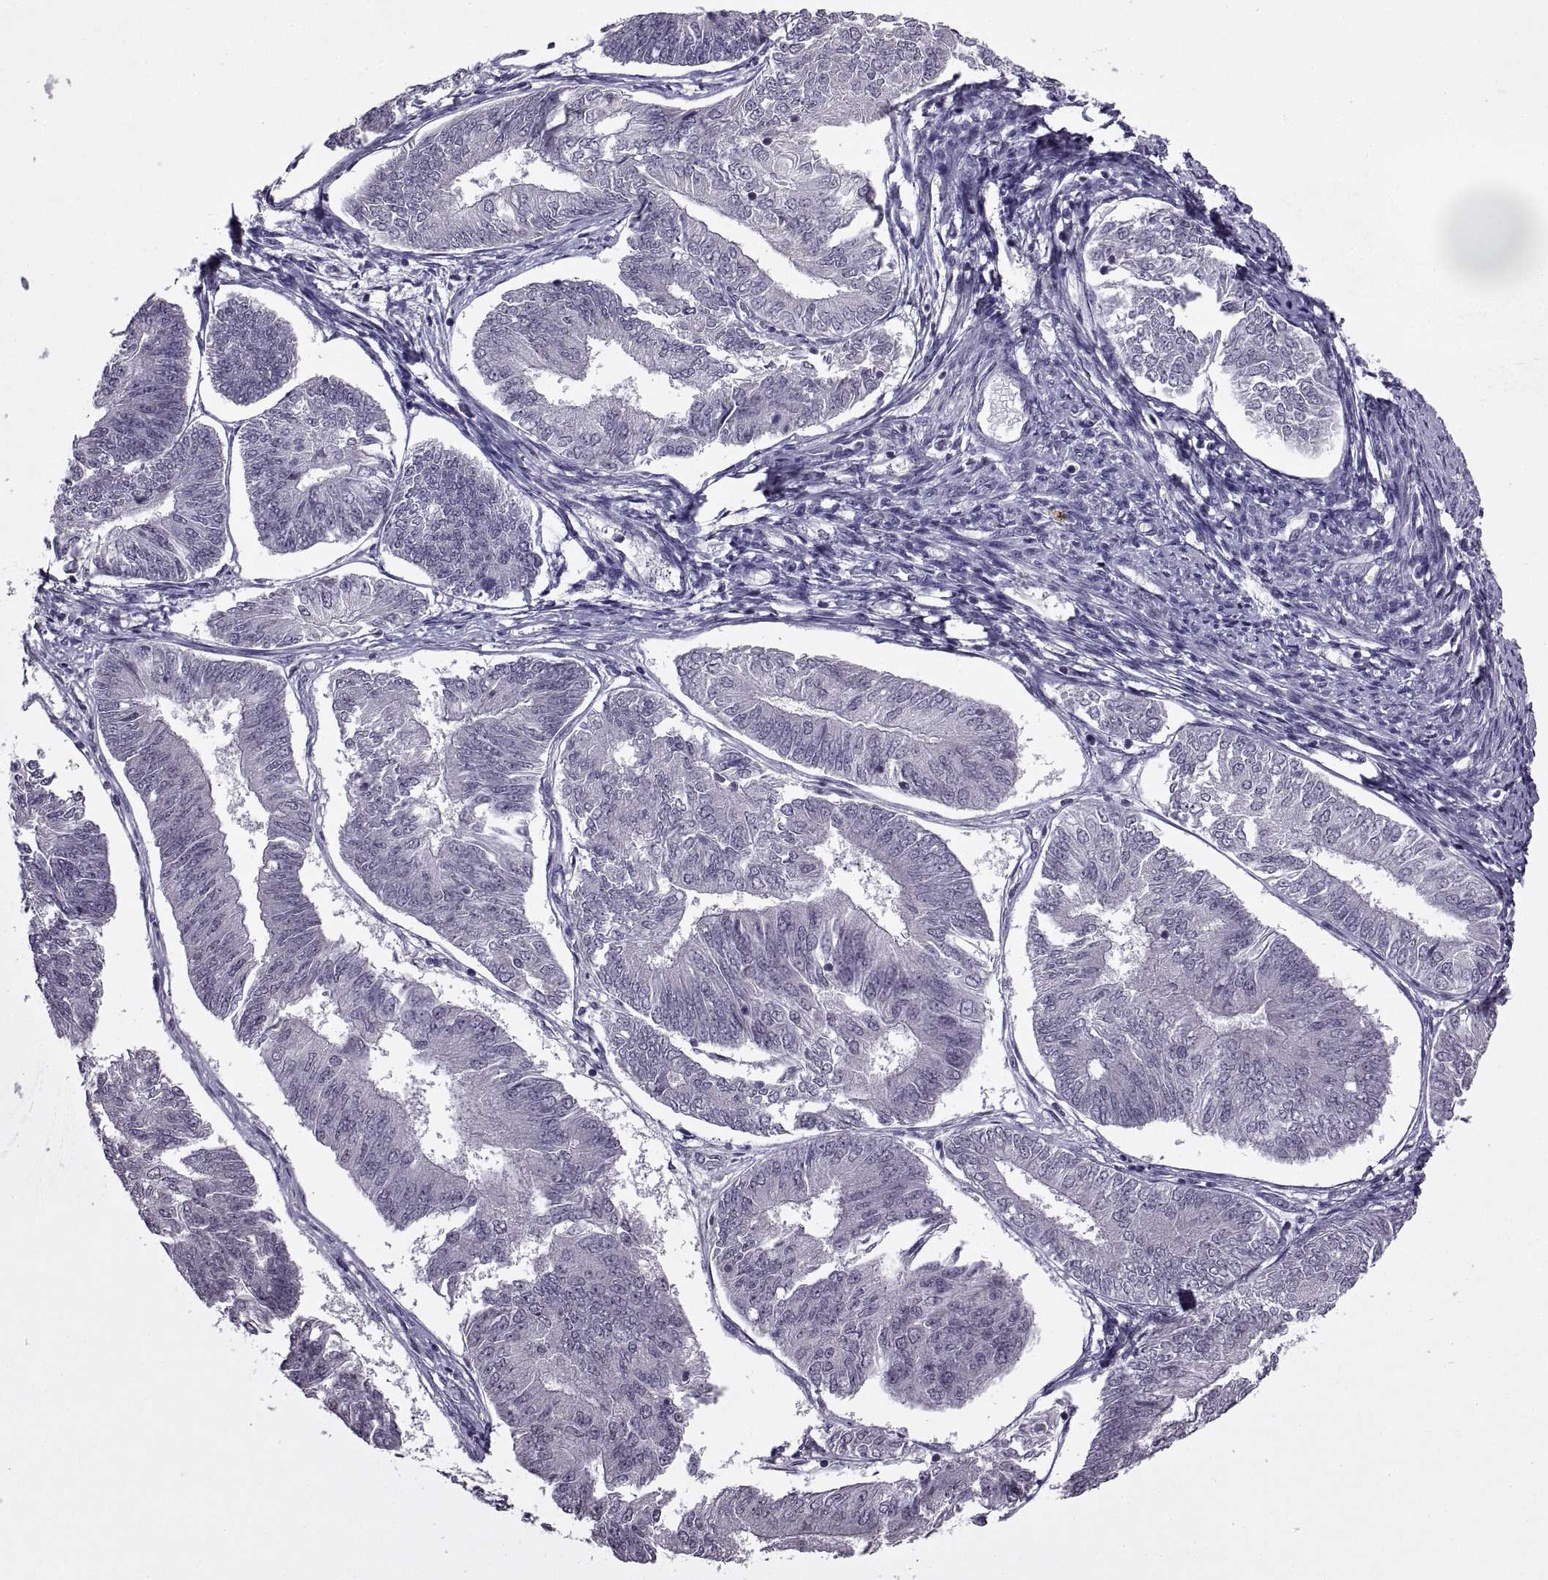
{"staining": {"intensity": "negative", "quantity": "none", "location": "none"}, "tissue": "endometrial cancer", "cell_type": "Tumor cells", "image_type": "cancer", "snomed": [{"axis": "morphology", "description": "Adenocarcinoma, NOS"}, {"axis": "topography", "description": "Endometrium"}], "caption": "An image of human adenocarcinoma (endometrial) is negative for staining in tumor cells.", "gene": "INTS3", "patient": {"sex": "female", "age": 58}}